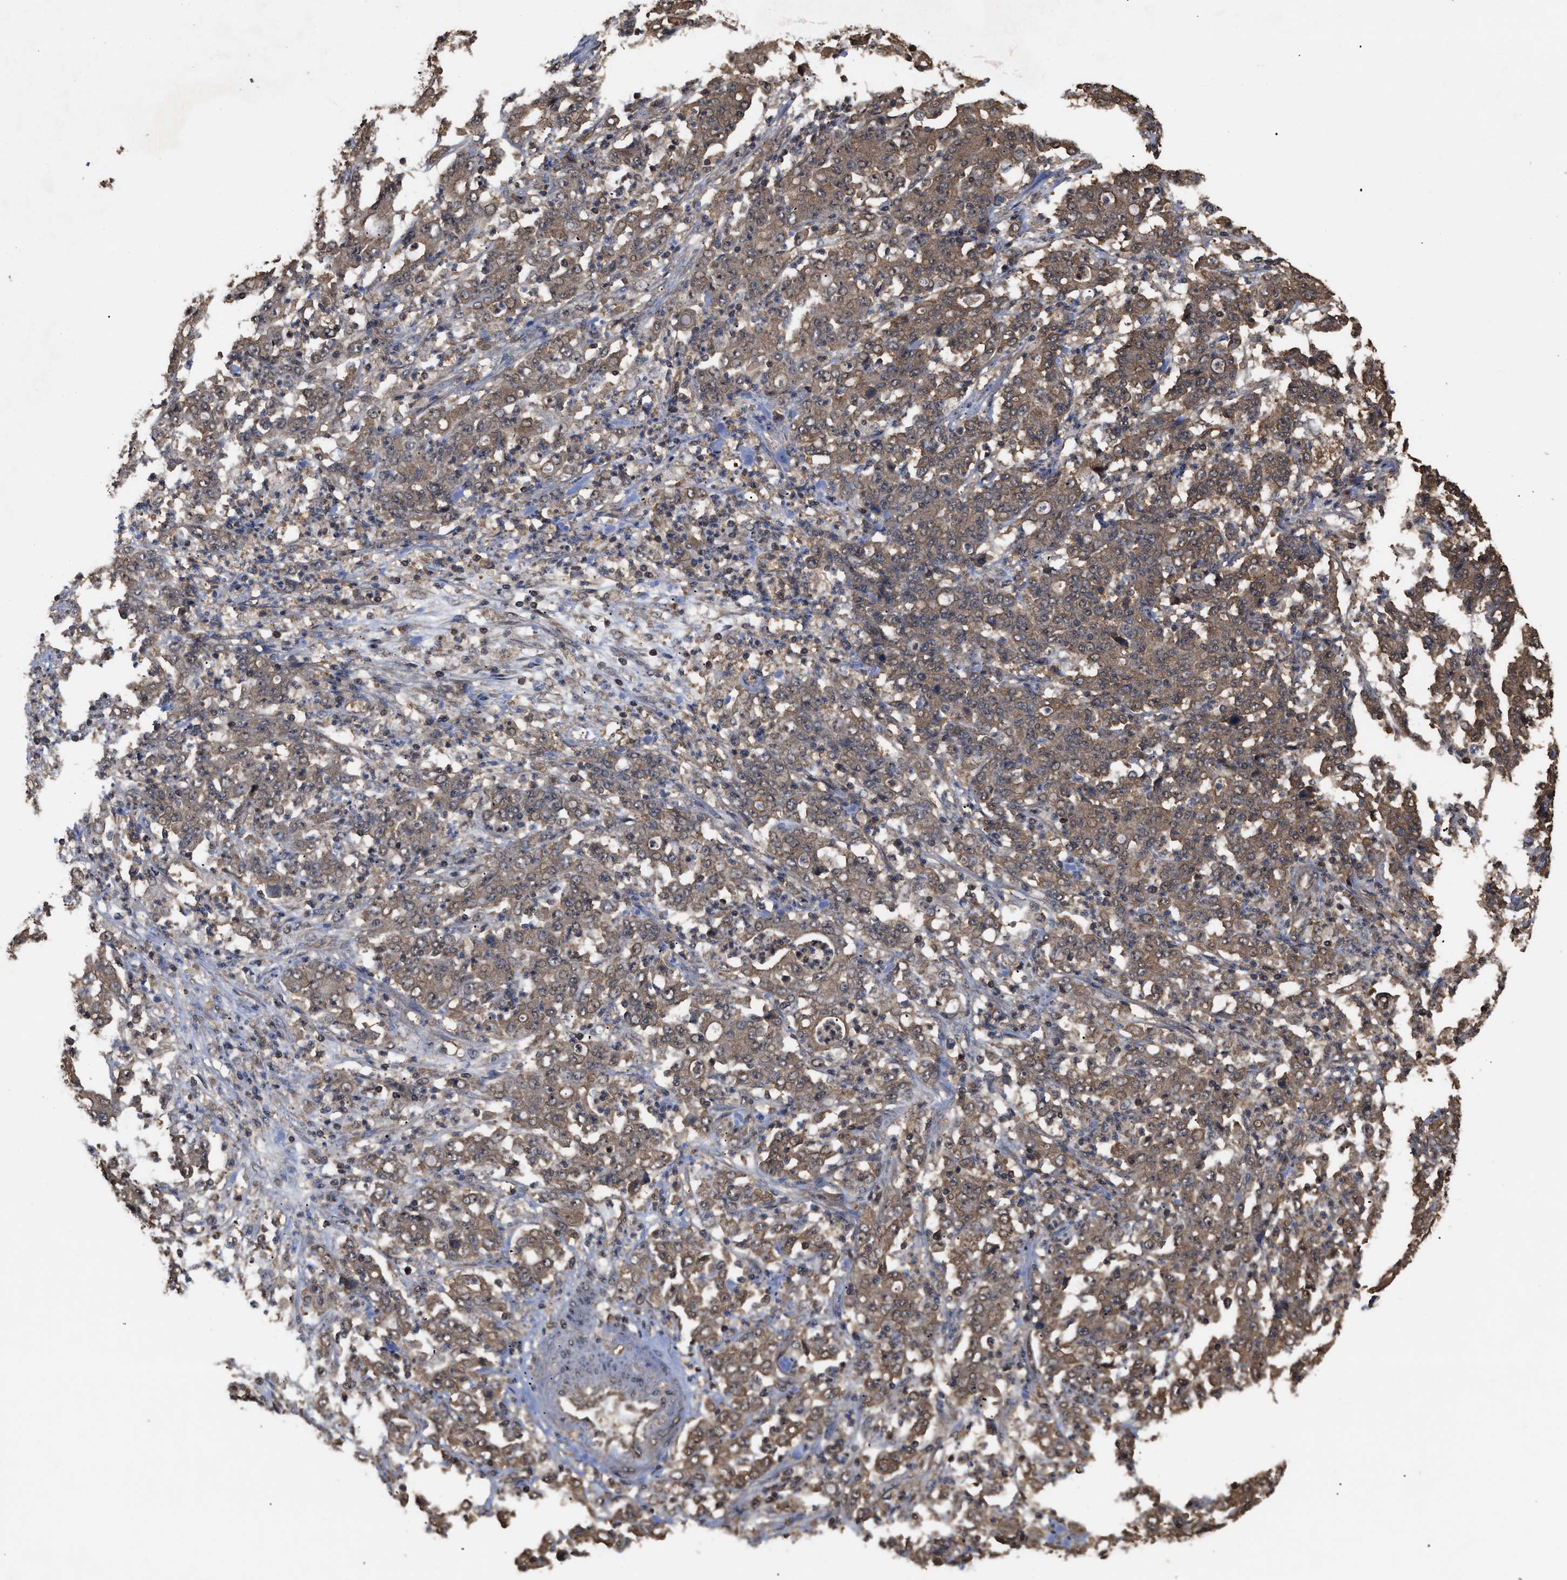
{"staining": {"intensity": "moderate", "quantity": ">75%", "location": "cytoplasmic/membranous"}, "tissue": "stomach cancer", "cell_type": "Tumor cells", "image_type": "cancer", "snomed": [{"axis": "morphology", "description": "Adenocarcinoma, NOS"}, {"axis": "topography", "description": "Stomach, lower"}], "caption": "Immunohistochemistry (IHC) staining of stomach cancer, which reveals medium levels of moderate cytoplasmic/membranous staining in approximately >75% of tumor cells indicating moderate cytoplasmic/membranous protein positivity. The staining was performed using DAB (brown) for protein detection and nuclei were counterstained in hematoxylin (blue).", "gene": "CALM1", "patient": {"sex": "female", "age": 71}}